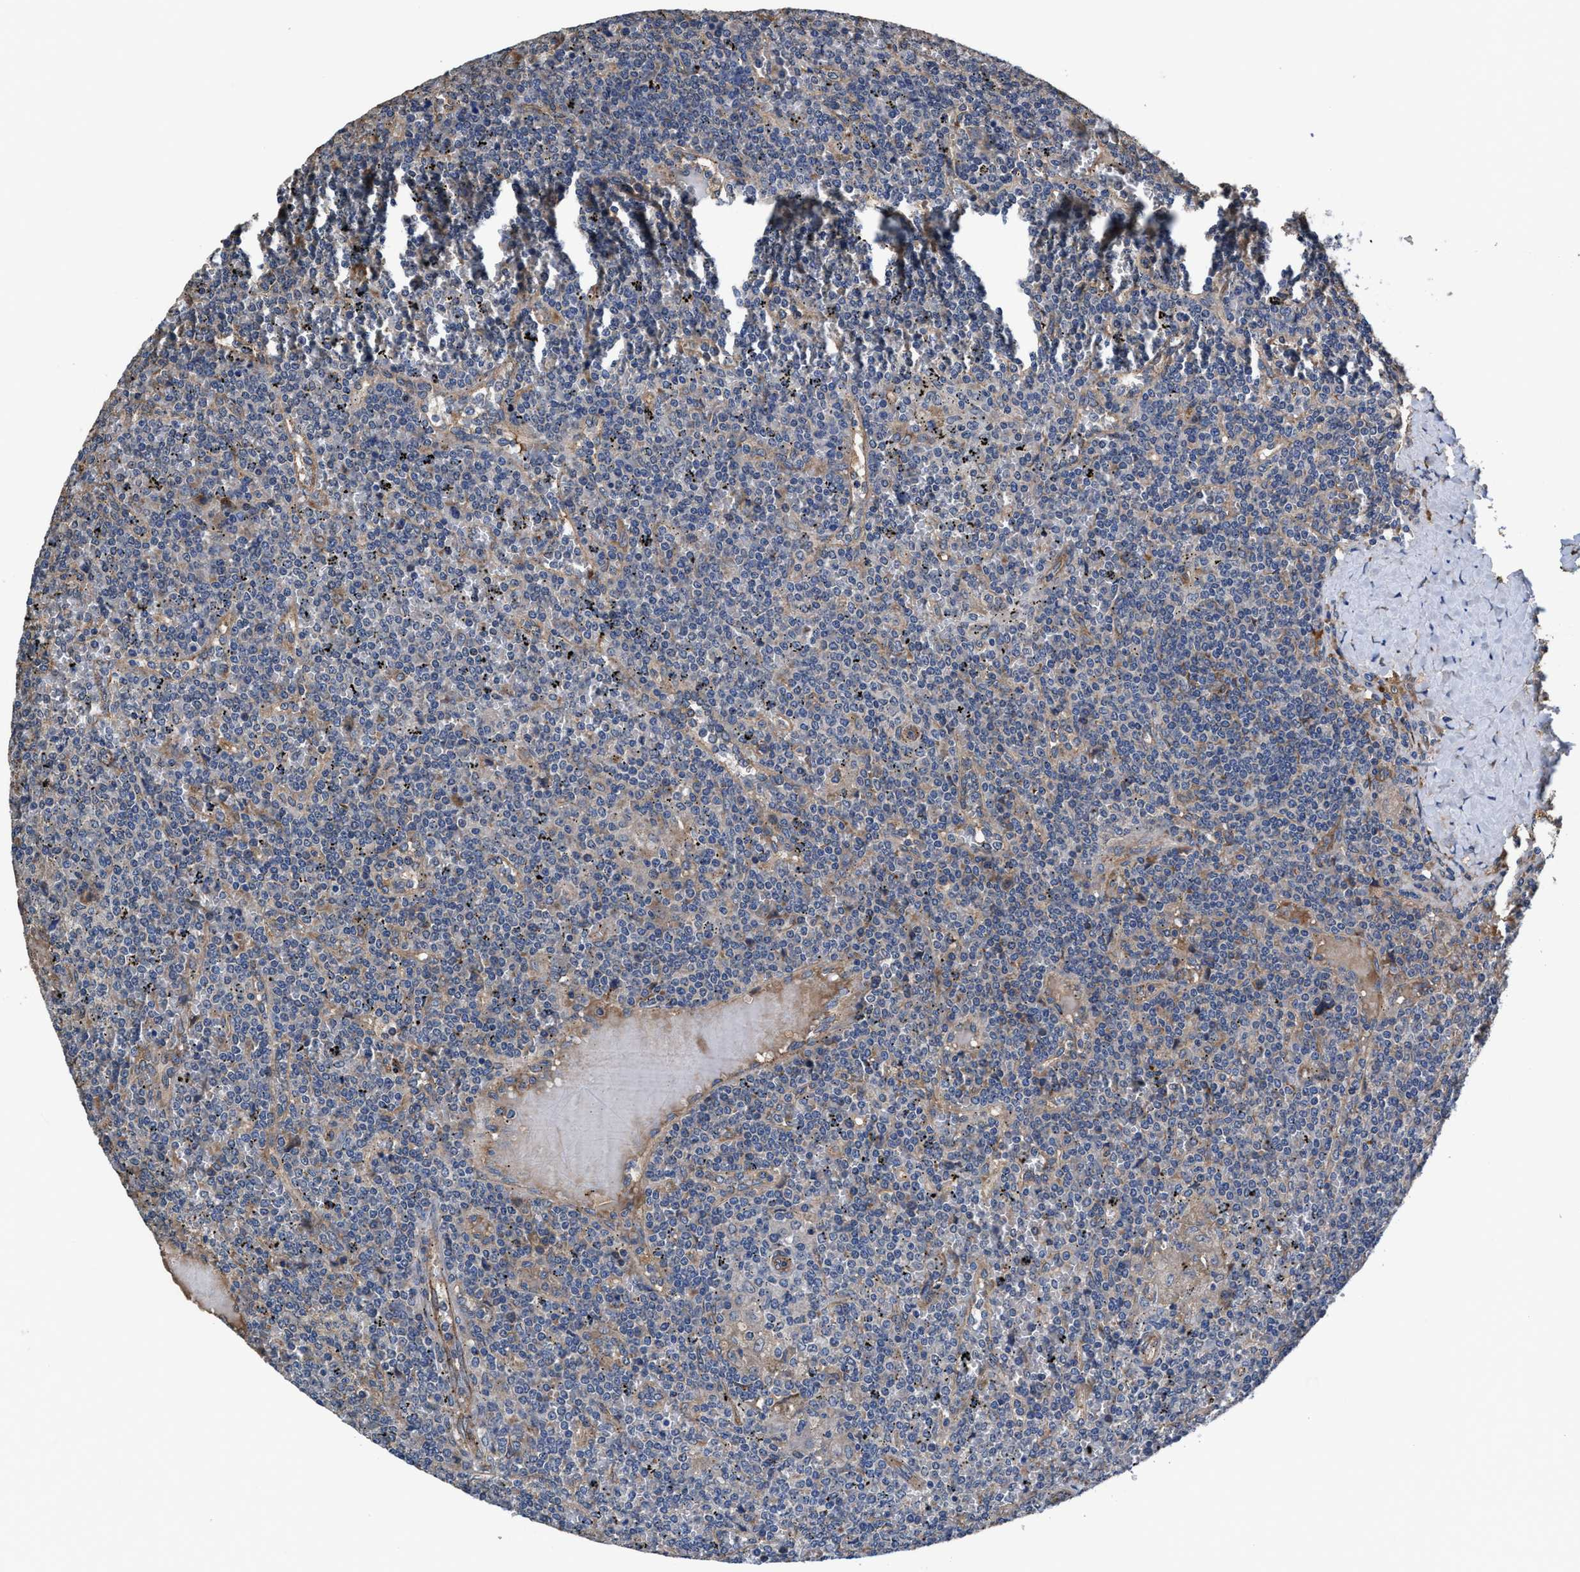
{"staining": {"intensity": "negative", "quantity": "none", "location": "none"}, "tissue": "lymphoma", "cell_type": "Tumor cells", "image_type": "cancer", "snomed": [{"axis": "morphology", "description": "Malignant lymphoma, non-Hodgkin's type, Low grade"}, {"axis": "topography", "description": "Spleen"}], "caption": "Micrograph shows no significant protein staining in tumor cells of malignant lymphoma, non-Hodgkin's type (low-grade). (Stains: DAB (3,3'-diaminobenzidine) immunohistochemistry with hematoxylin counter stain, Microscopy: brightfield microscopy at high magnification).", "gene": "IDNK", "patient": {"sex": "female", "age": 19}}